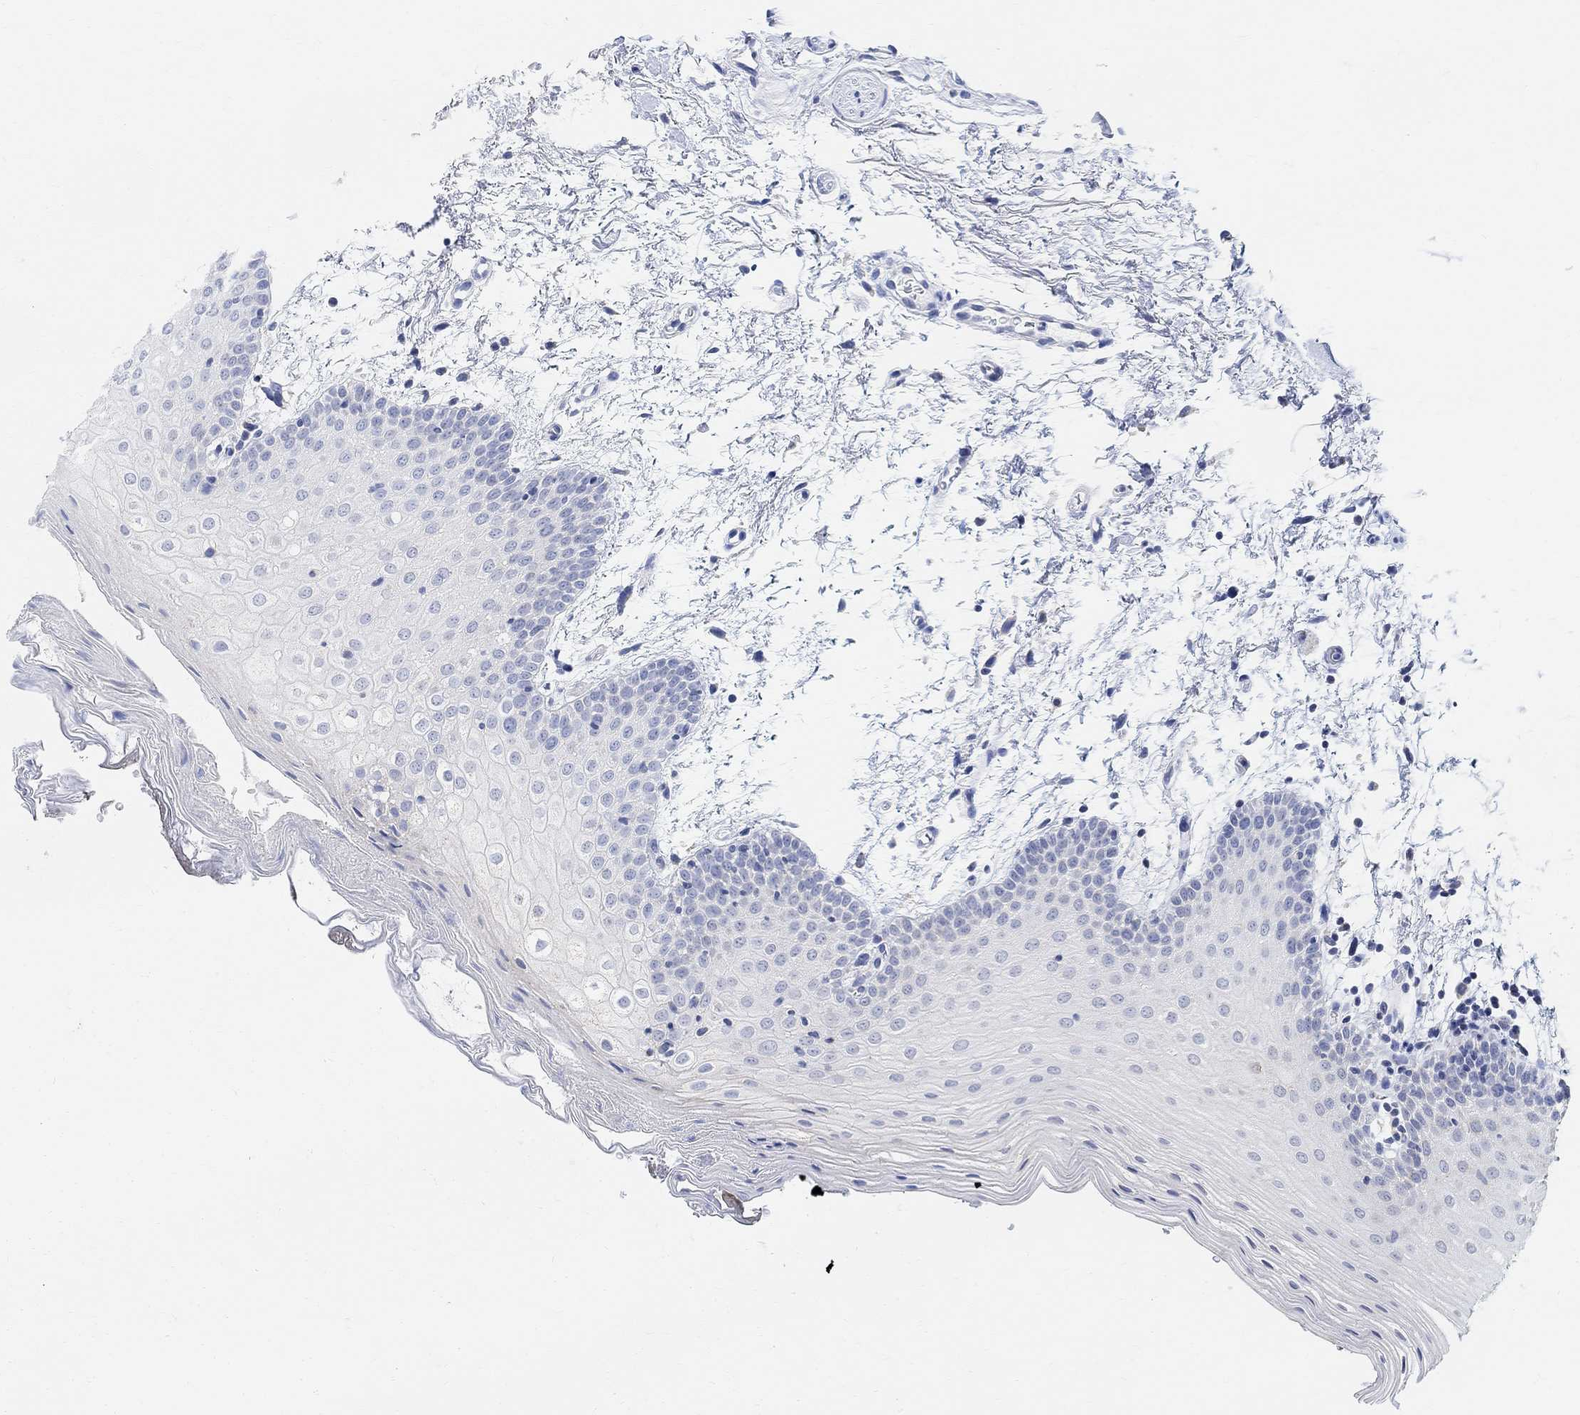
{"staining": {"intensity": "negative", "quantity": "none", "location": "none"}, "tissue": "oral mucosa", "cell_type": "Squamous epithelial cells", "image_type": "normal", "snomed": [{"axis": "morphology", "description": "Normal tissue, NOS"}, {"axis": "topography", "description": "Oral tissue"}, {"axis": "topography", "description": "Tounge, NOS"}], "caption": "IHC micrograph of unremarkable oral mucosa: human oral mucosa stained with DAB reveals no significant protein staining in squamous epithelial cells. Nuclei are stained in blue.", "gene": "SYT12", "patient": {"sex": "female", "age": 86}}